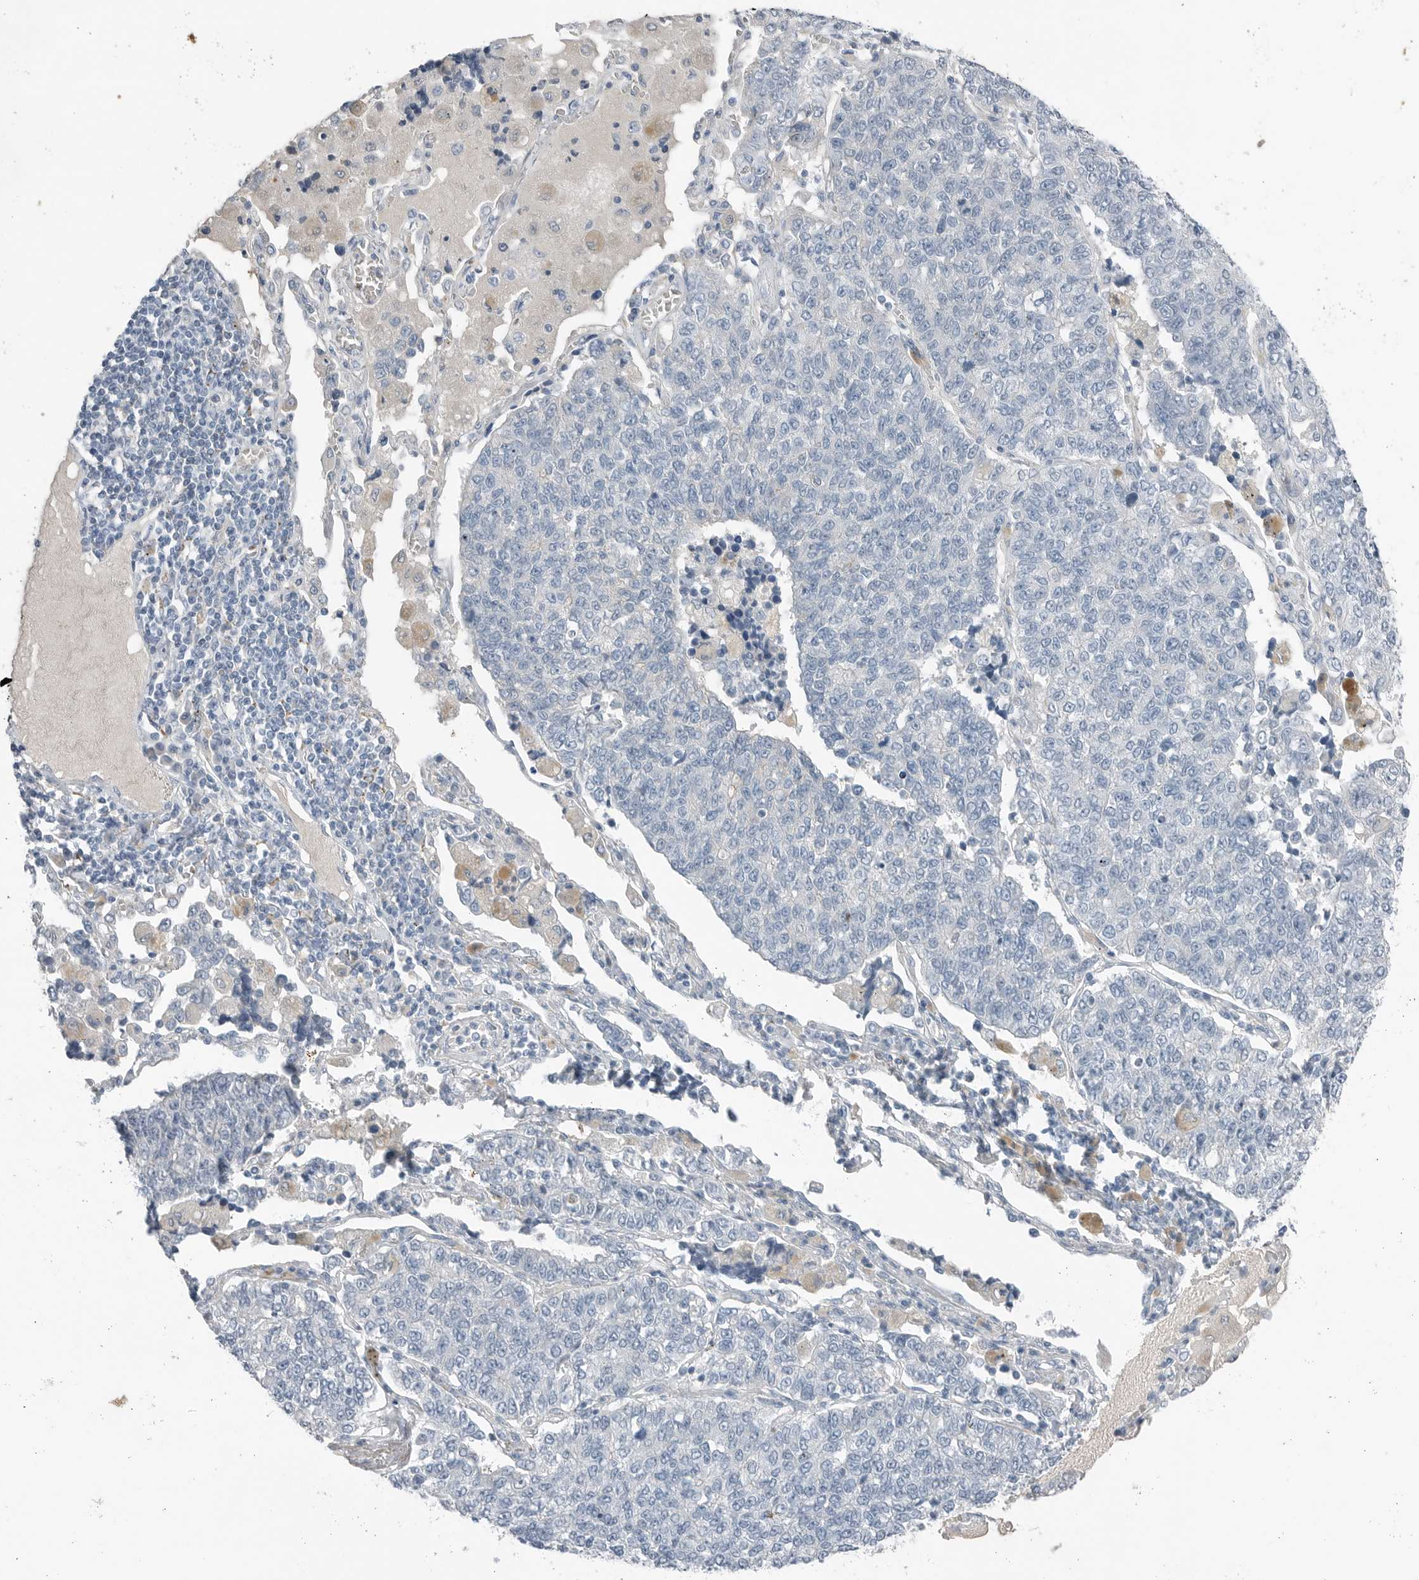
{"staining": {"intensity": "negative", "quantity": "none", "location": "none"}, "tissue": "lung cancer", "cell_type": "Tumor cells", "image_type": "cancer", "snomed": [{"axis": "morphology", "description": "Adenocarcinoma, NOS"}, {"axis": "topography", "description": "Lung"}], "caption": "Photomicrograph shows no protein staining in tumor cells of lung adenocarcinoma tissue. (DAB immunohistochemistry (IHC) visualized using brightfield microscopy, high magnification).", "gene": "SERPINB7", "patient": {"sex": "male", "age": 49}}